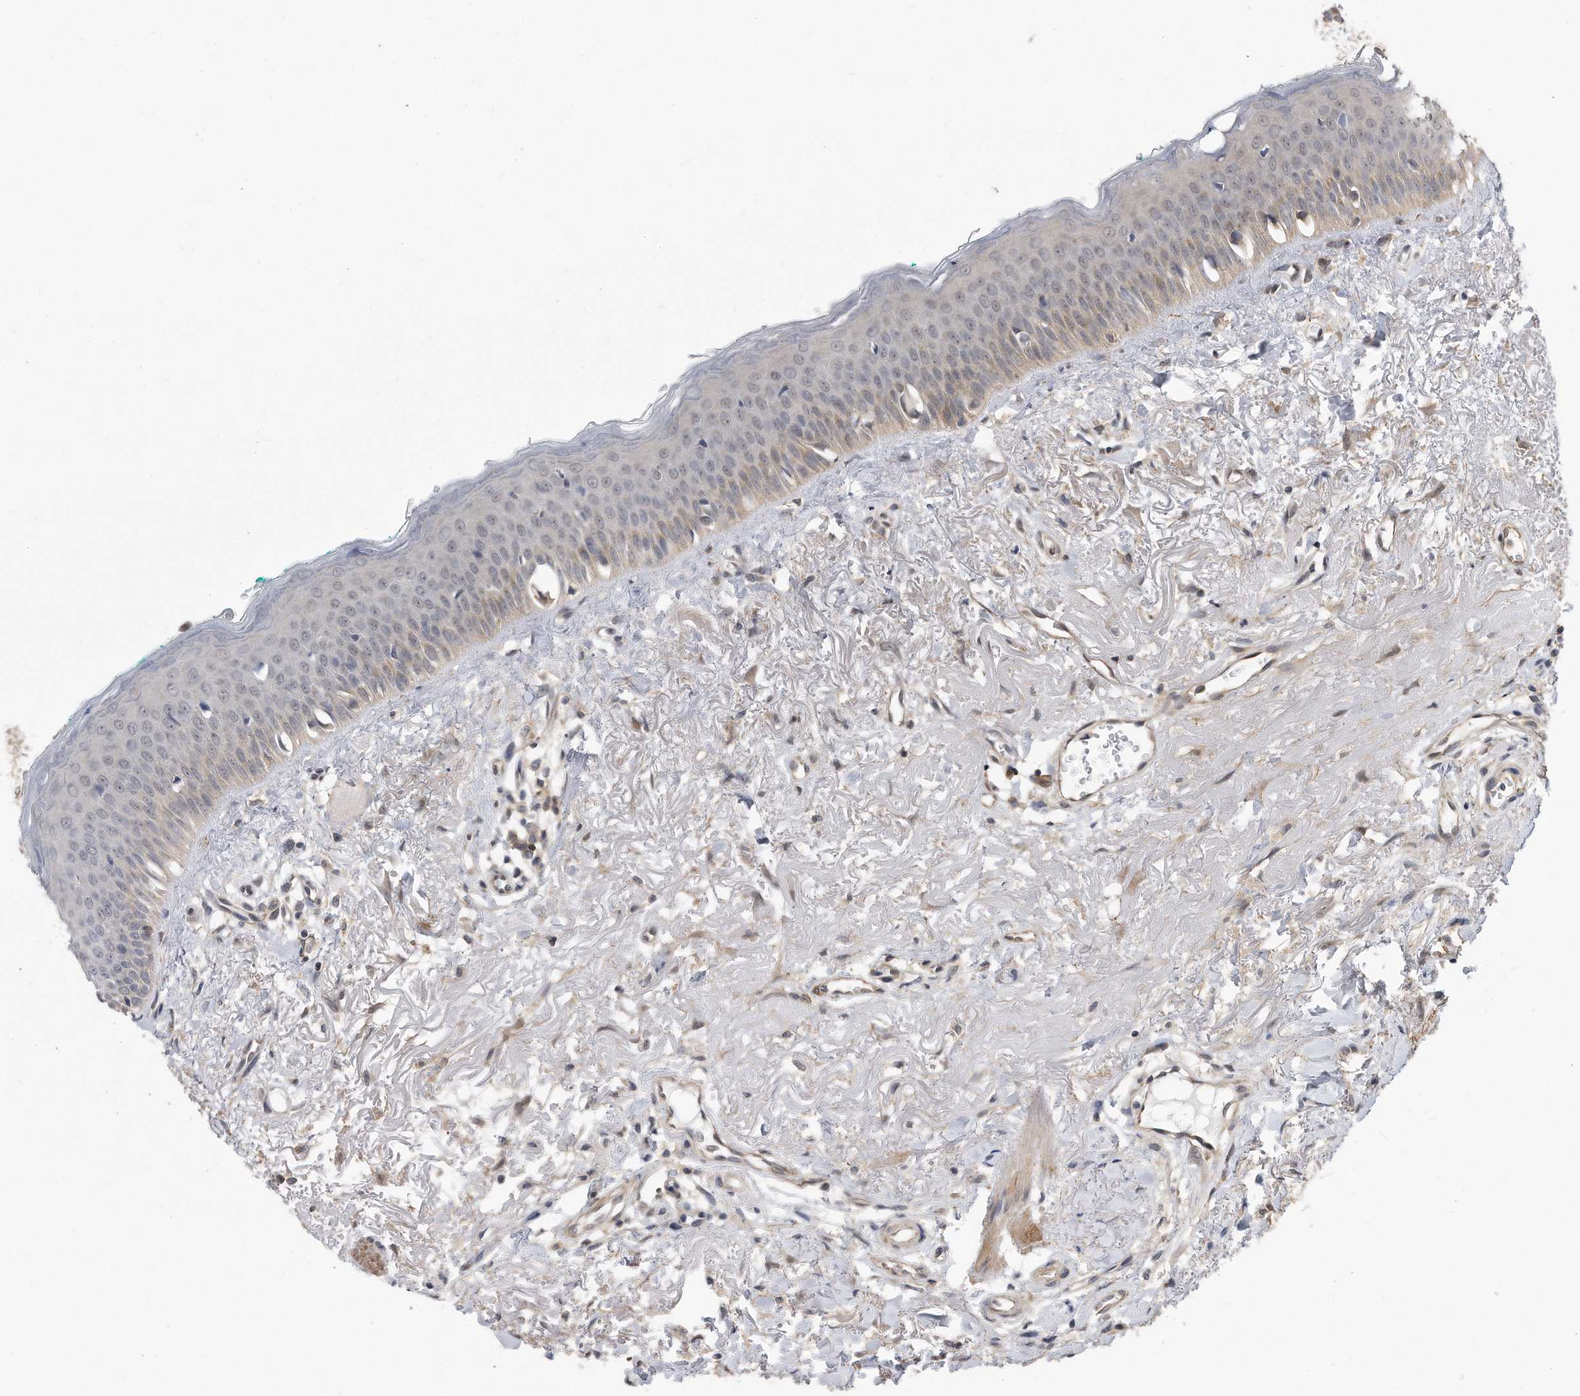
{"staining": {"intensity": "weak", "quantity": "<25%", "location": "cytoplasmic/membranous"}, "tissue": "oral mucosa", "cell_type": "Squamous epithelial cells", "image_type": "normal", "snomed": [{"axis": "morphology", "description": "Normal tissue, NOS"}, {"axis": "topography", "description": "Oral tissue"}], "caption": "DAB immunohistochemical staining of benign human oral mucosa demonstrates no significant positivity in squamous epithelial cells. (DAB immunohistochemistry (IHC) visualized using brightfield microscopy, high magnification).", "gene": "TCP1", "patient": {"sex": "female", "age": 70}}